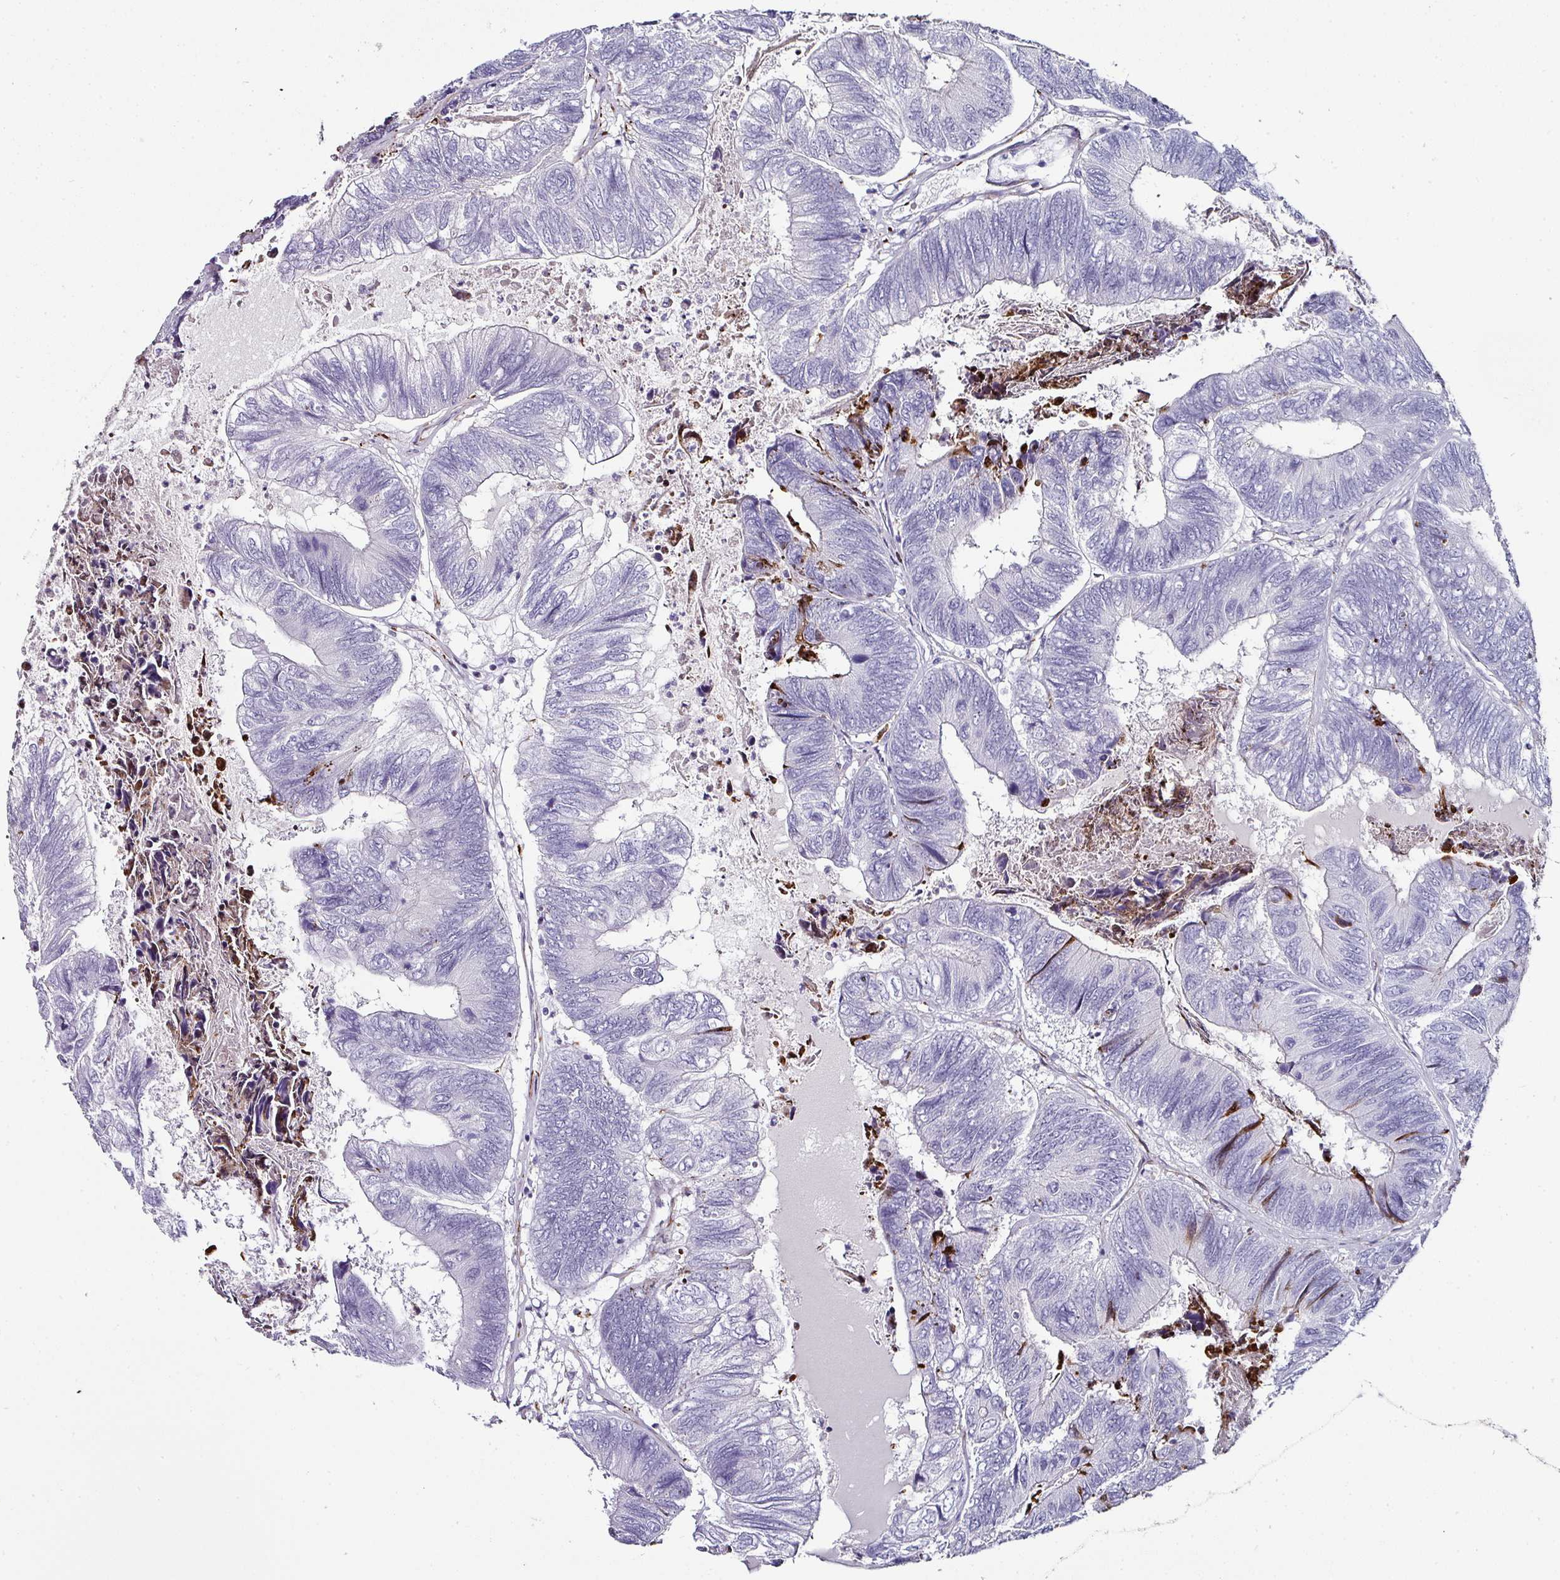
{"staining": {"intensity": "negative", "quantity": "none", "location": "none"}, "tissue": "colorectal cancer", "cell_type": "Tumor cells", "image_type": "cancer", "snomed": [{"axis": "morphology", "description": "Adenocarcinoma, NOS"}, {"axis": "topography", "description": "Colon"}], "caption": "An IHC image of colorectal cancer (adenocarcinoma) is shown. There is no staining in tumor cells of colorectal cancer (adenocarcinoma).", "gene": "TMPRSS9", "patient": {"sex": "female", "age": 67}}